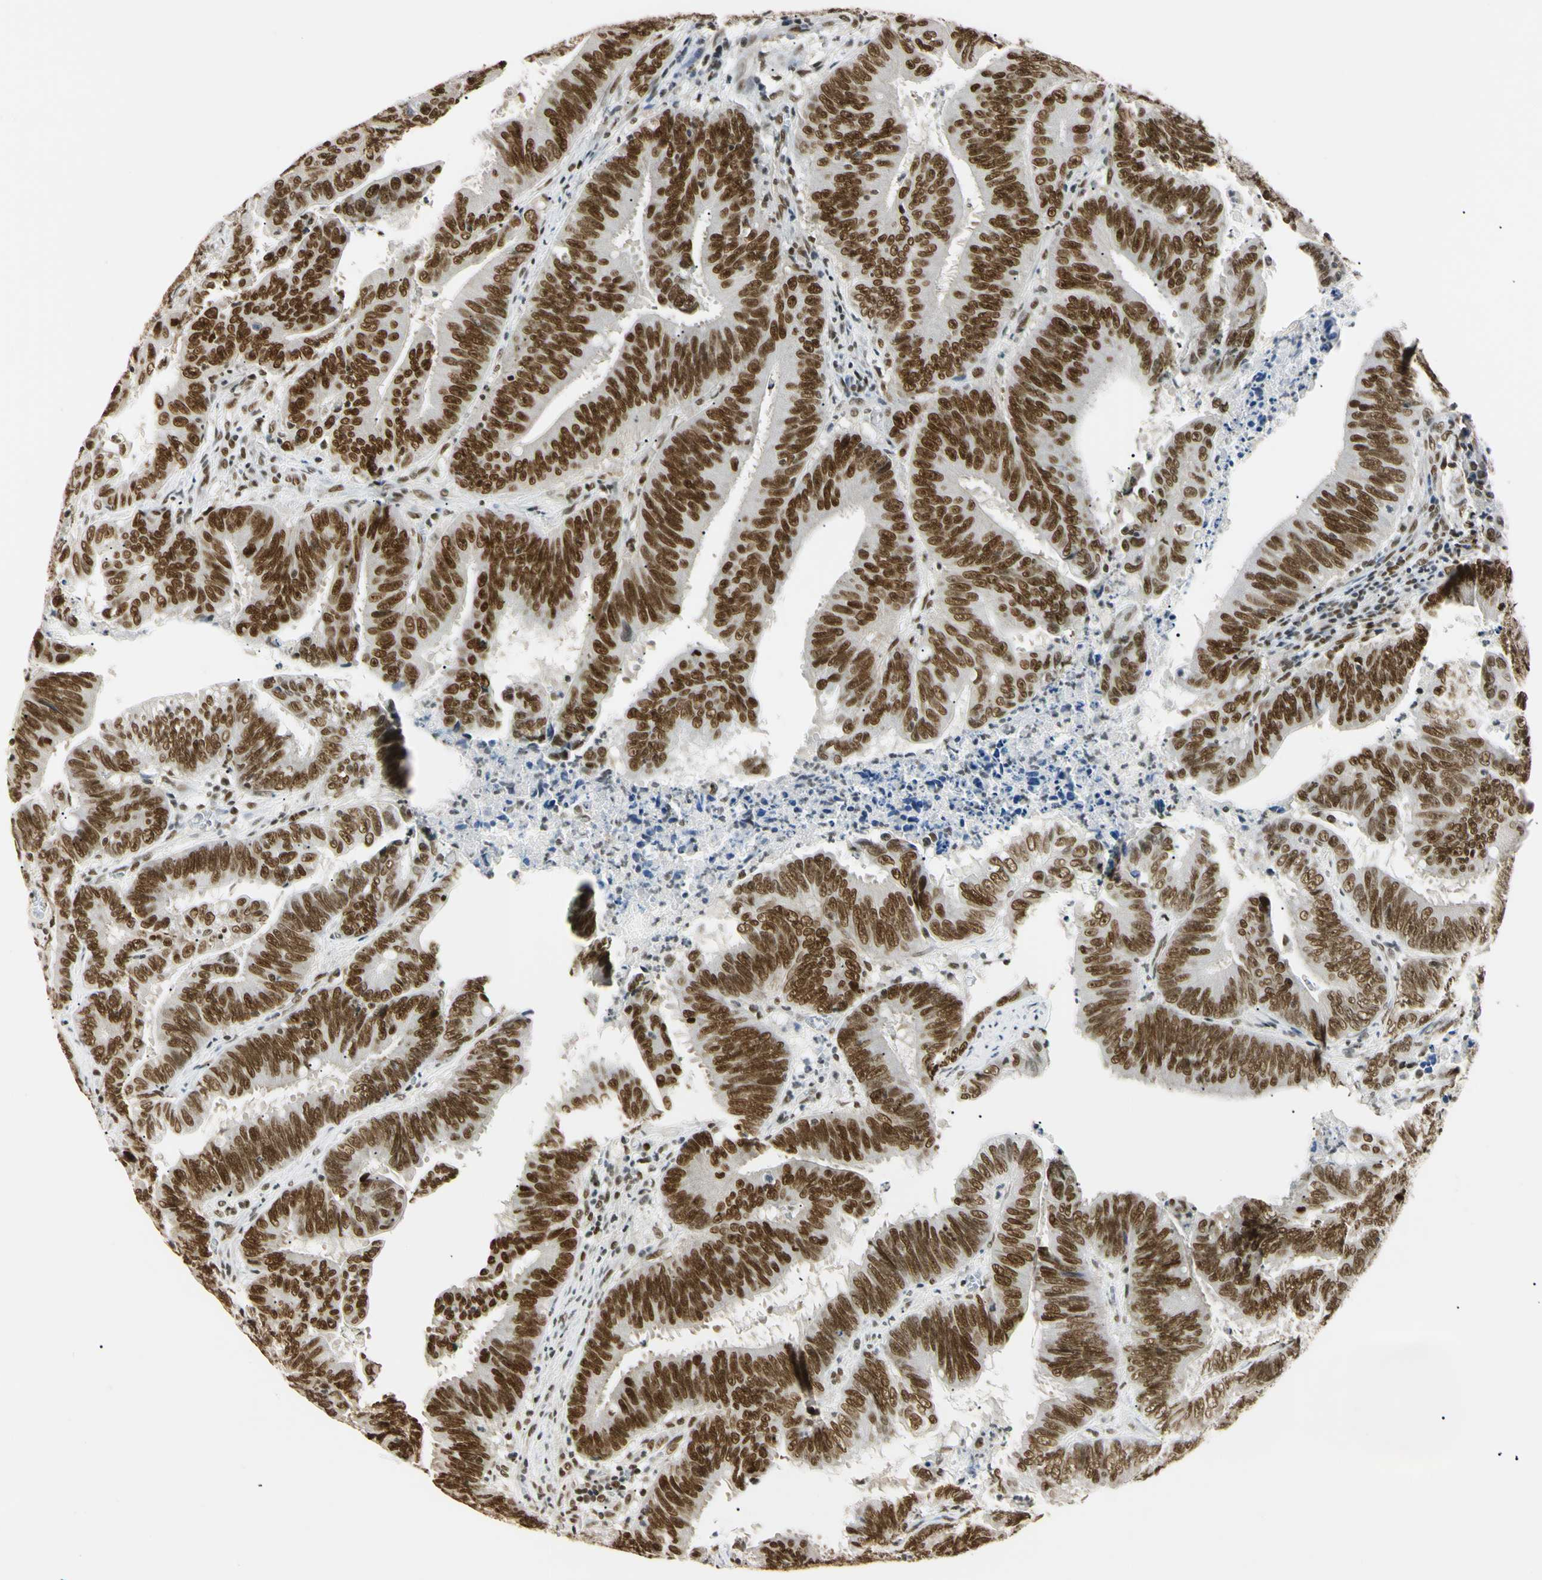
{"staining": {"intensity": "strong", "quantity": ">75%", "location": "nuclear"}, "tissue": "colorectal cancer", "cell_type": "Tumor cells", "image_type": "cancer", "snomed": [{"axis": "morphology", "description": "Adenocarcinoma, NOS"}, {"axis": "topography", "description": "Colon"}], "caption": "This photomicrograph displays IHC staining of colorectal adenocarcinoma, with high strong nuclear expression in about >75% of tumor cells.", "gene": "SMARCA5", "patient": {"sex": "male", "age": 45}}